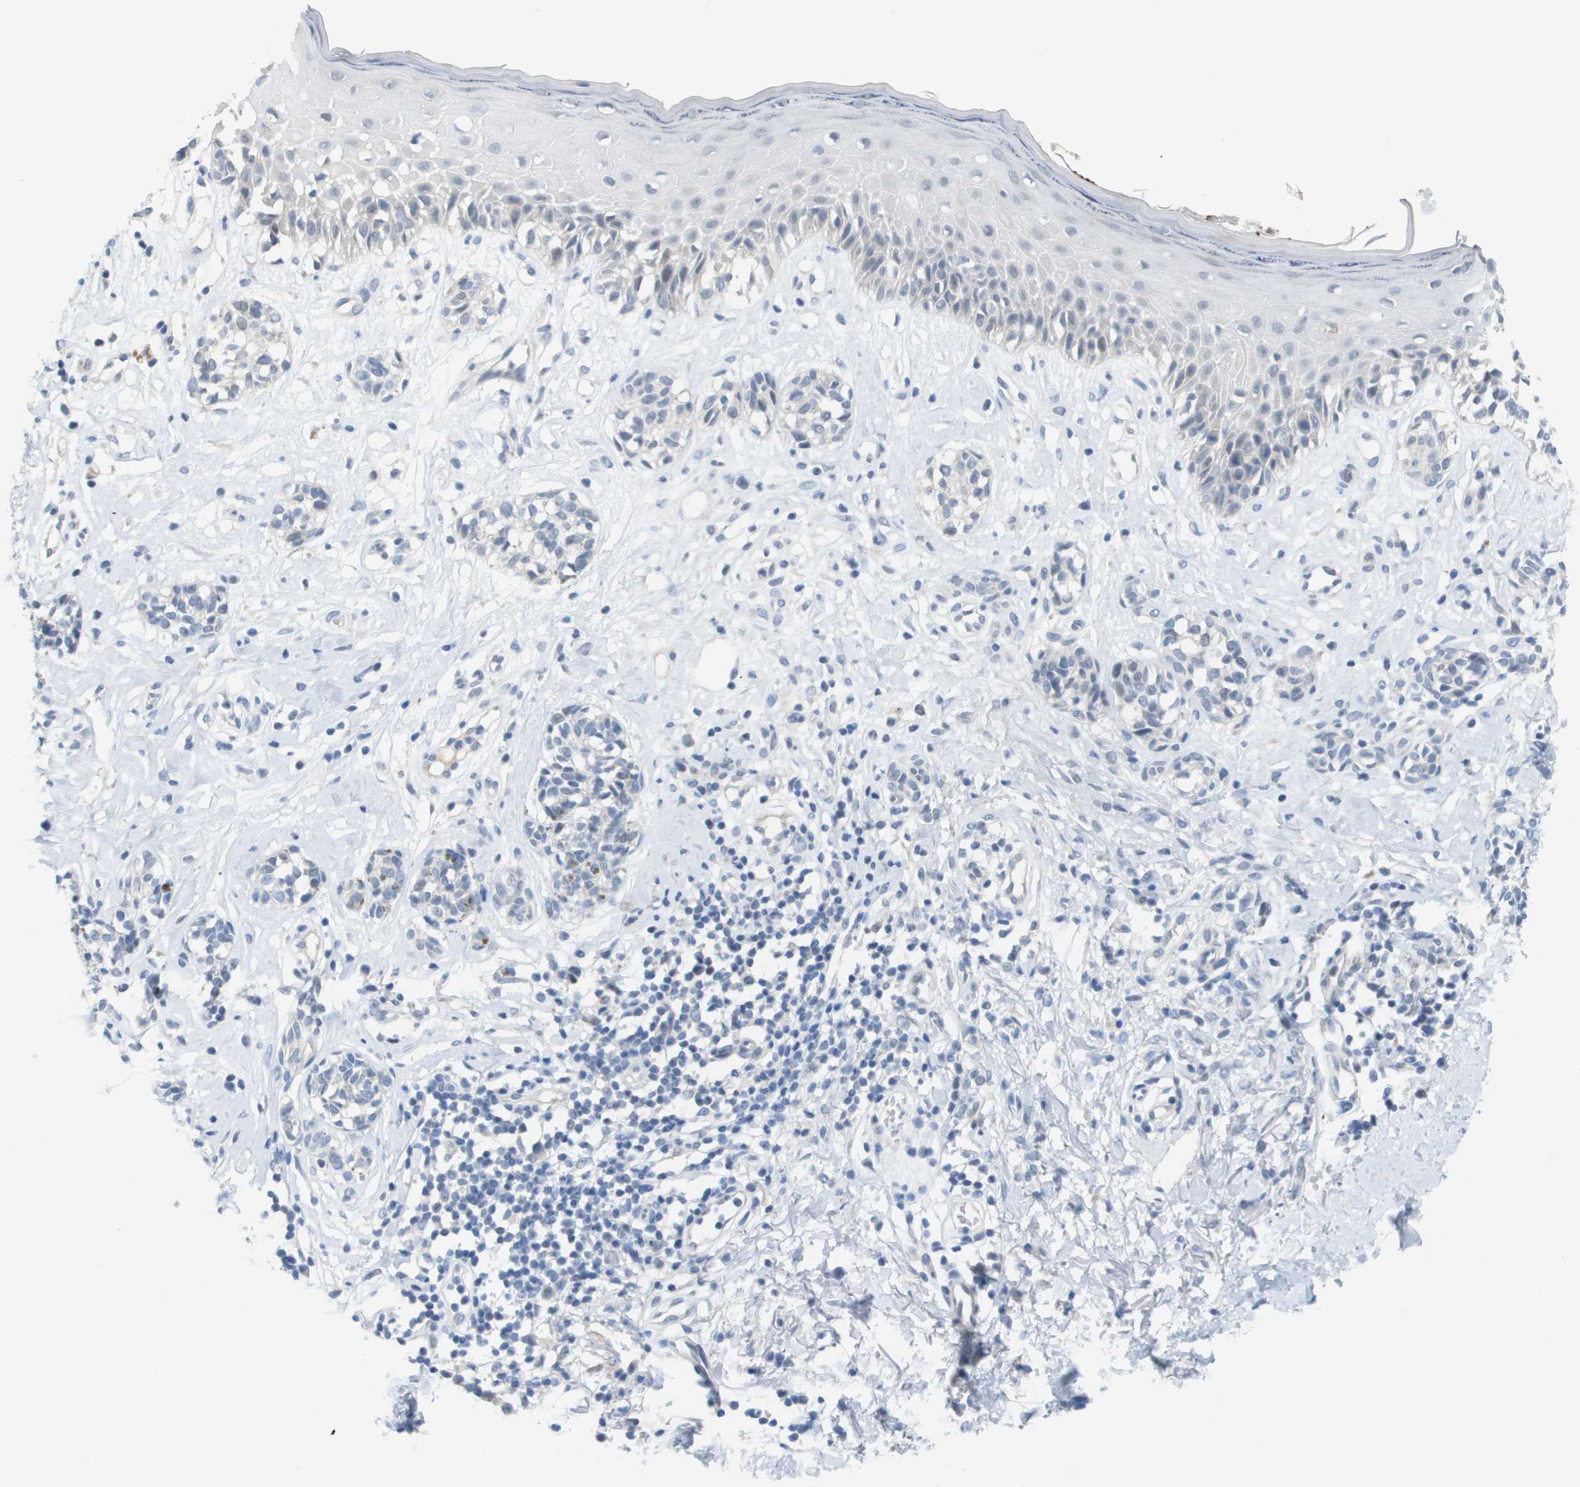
{"staining": {"intensity": "negative", "quantity": "none", "location": "none"}, "tissue": "melanoma", "cell_type": "Tumor cells", "image_type": "cancer", "snomed": [{"axis": "morphology", "description": "Malignant melanoma, NOS"}, {"axis": "topography", "description": "Skin"}], "caption": "Tumor cells show no significant staining in melanoma.", "gene": "PDE4A", "patient": {"sex": "male", "age": 64}}